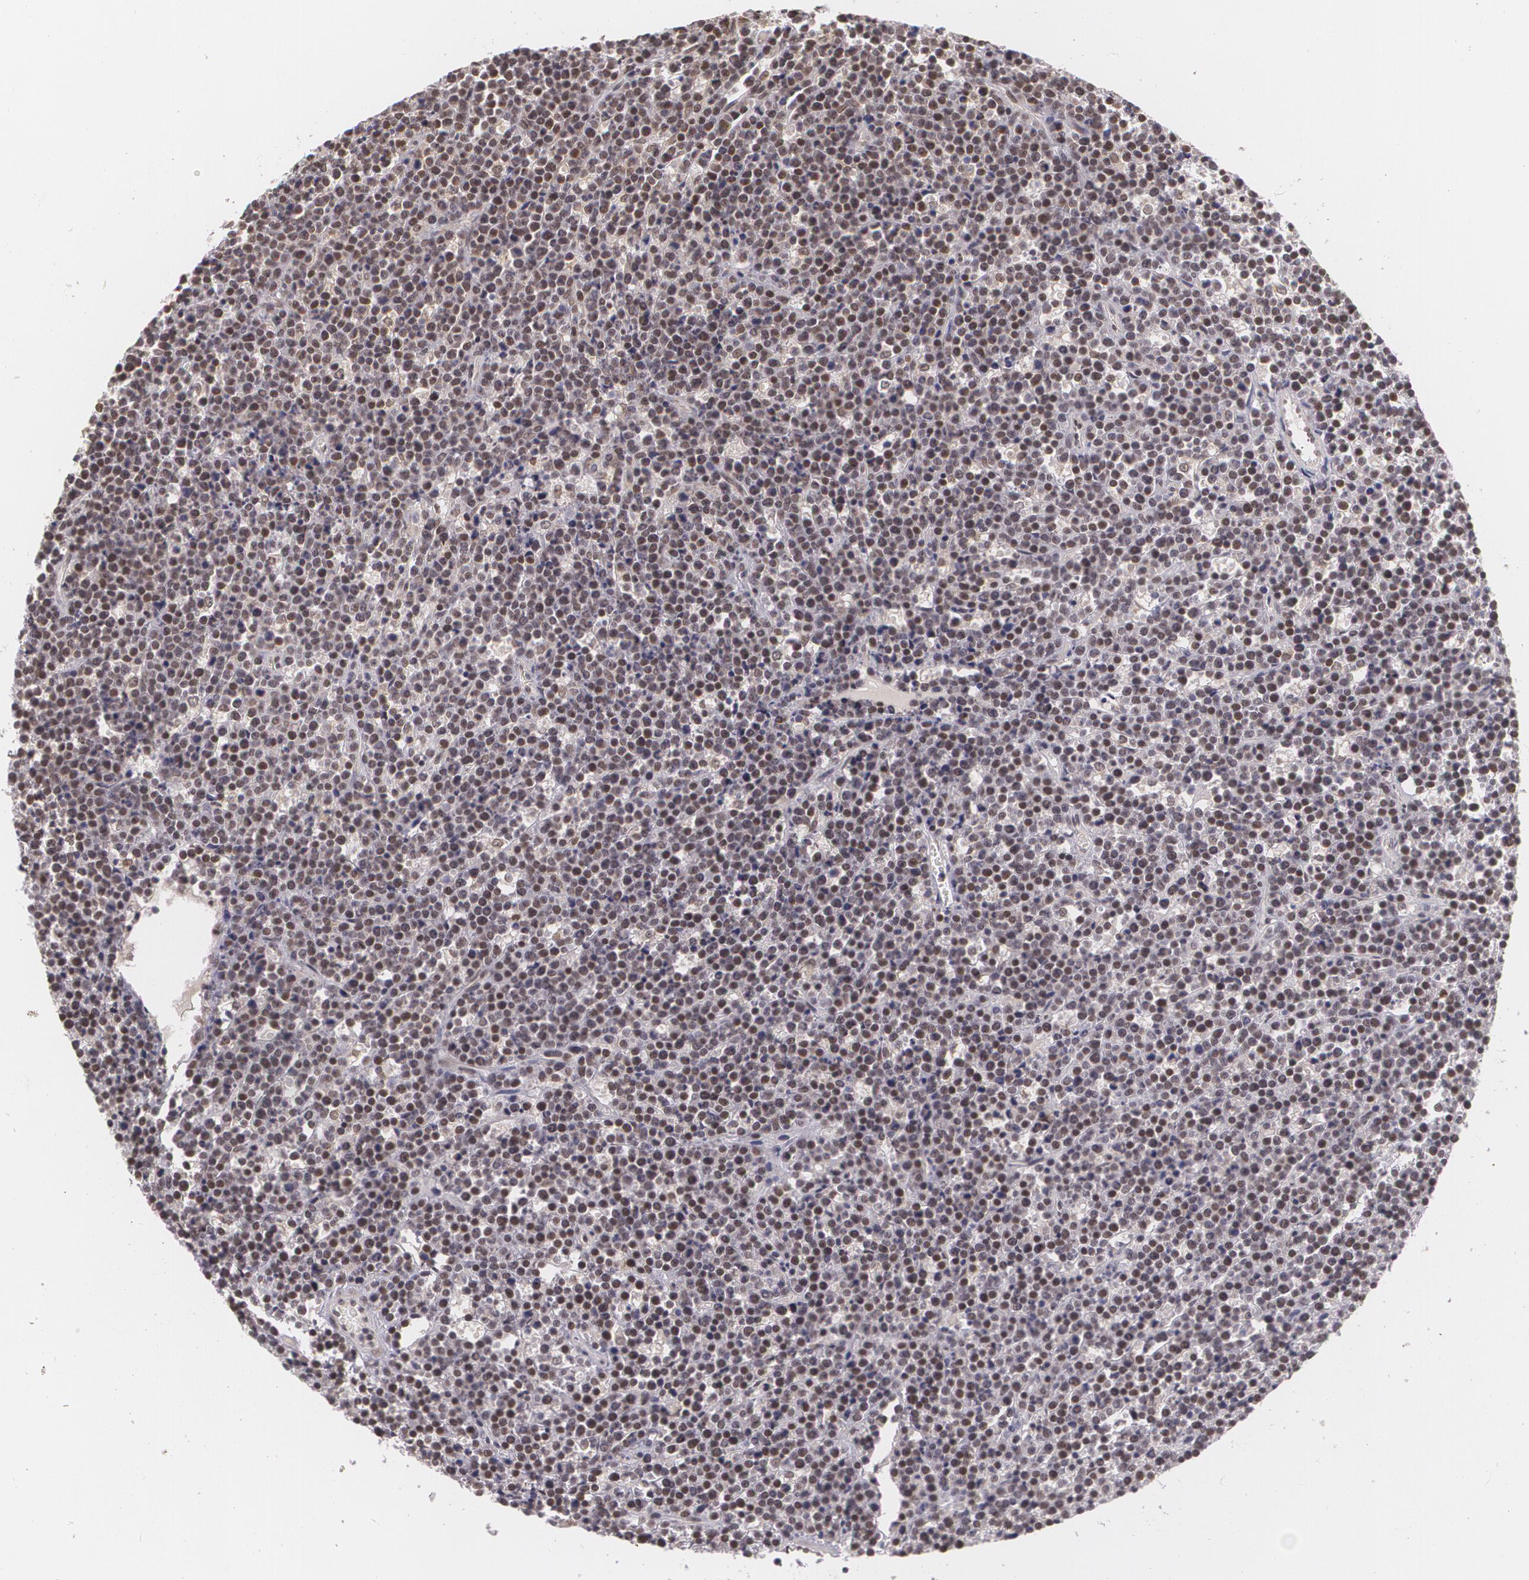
{"staining": {"intensity": "moderate", "quantity": "25%-75%", "location": "nuclear"}, "tissue": "lymphoma", "cell_type": "Tumor cells", "image_type": "cancer", "snomed": [{"axis": "morphology", "description": "Malignant lymphoma, non-Hodgkin's type, High grade"}, {"axis": "topography", "description": "Ovary"}], "caption": "This histopathology image shows lymphoma stained with immunohistochemistry to label a protein in brown. The nuclear of tumor cells show moderate positivity for the protein. Nuclei are counter-stained blue.", "gene": "ALX1", "patient": {"sex": "female", "age": 56}}